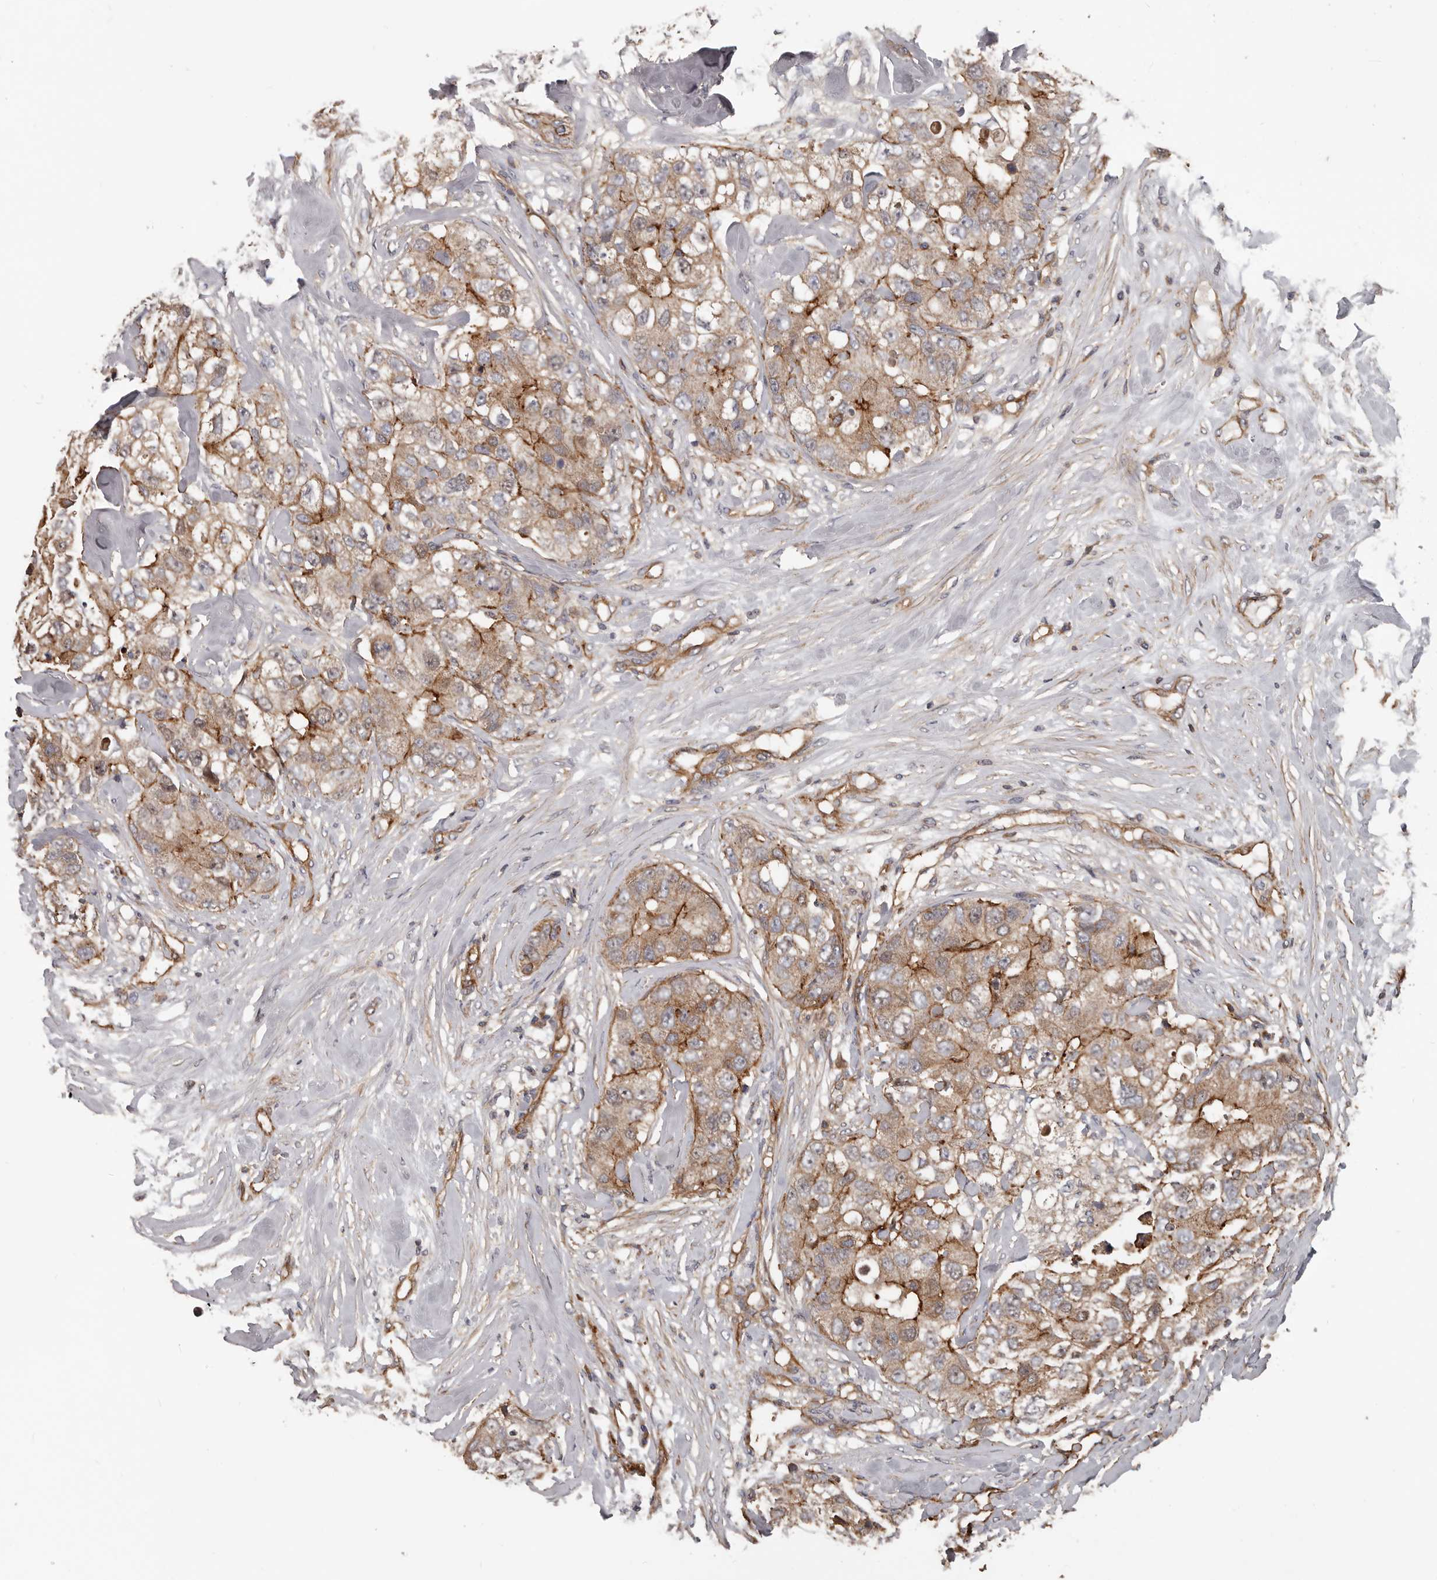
{"staining": {"intensity": "moderate", "quantity": ">75%", "location": "cytoplasmic/membranous"}, "tissue": "breast cancer", "cell_type": "Tumor cells", "image_type": "cancer", "snomed": [{"axis": "morphology", "description": "Duct carcinoma"}, {"axis": "topography", "description": "Breast"}], "caption": "Immunohistochemical staining of human breast invasive ductal carcinoma reveals medium levels of moderate cytoplasmic/membranous staining in about >75% of tumor cells. The staining is performed using DAB (3,3'-diaminobenzidine) brown chromogen to label protein expression. The nuclei are counter-stained blue using hematoxylin.", "gene": "PNRC2", "patient": {"sex": "female", "age": 62}}